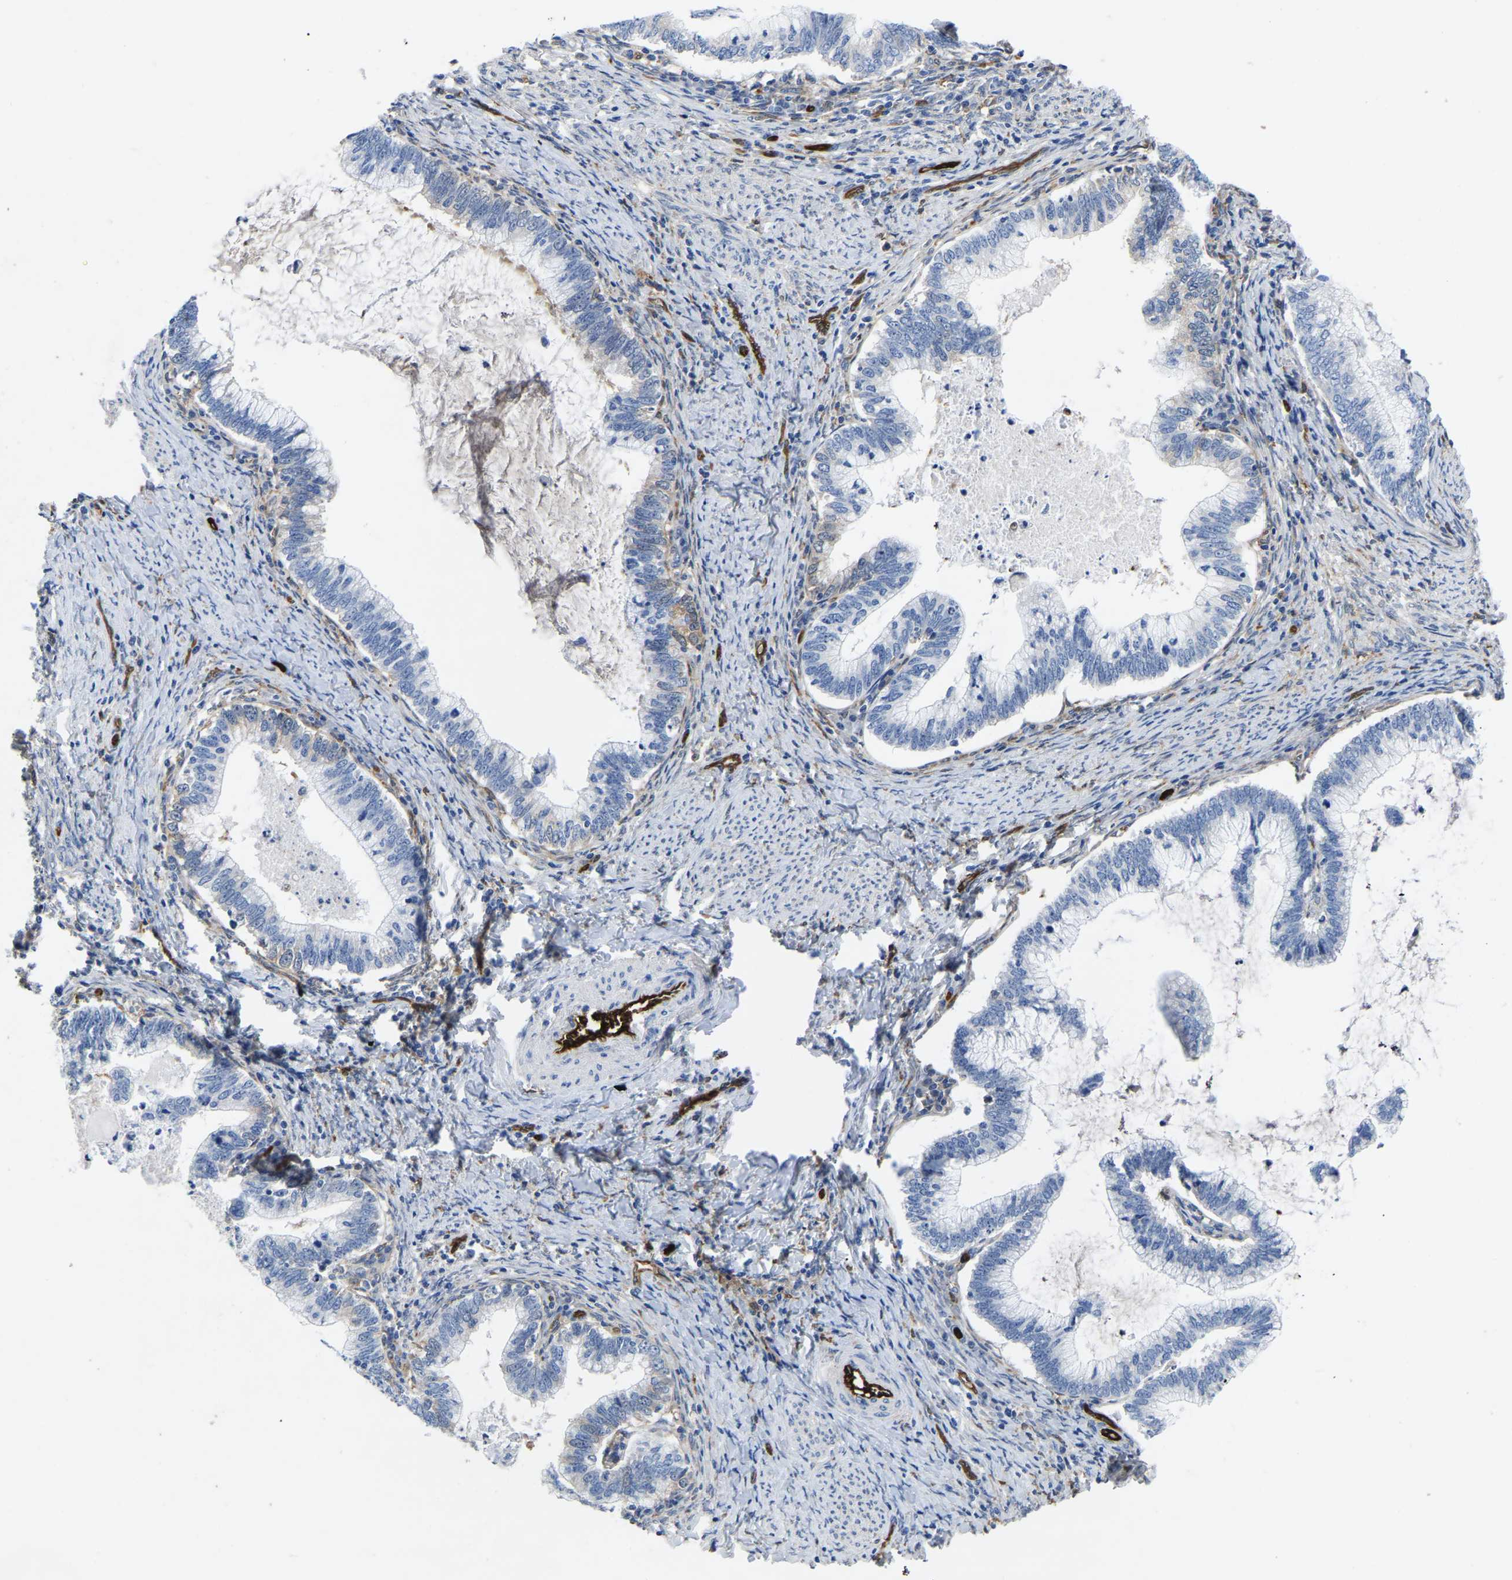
{"staining": {"intensity": "negative", "quantity": "none", "location": "none"}, "tissue": "cervical cancer", "cell_type": "Tumor cells", "image_type": "cancer", "snomed": [{"axis": "morphology", "description": "Adenocarcinoma, NOS"}, {"axis": "topography", "description": "Cervix"}], "caption": "High power microscopy photomicrograph of an IHC photomicrograph of cervical adenocarcinoma, revealing no significant staining in tumor cells. (DAB immunohistochemistry visualized using brightfield microscopy, high magnification).", "gene": "ATG2B", "patient": {"sex": "female", "age": 36}}